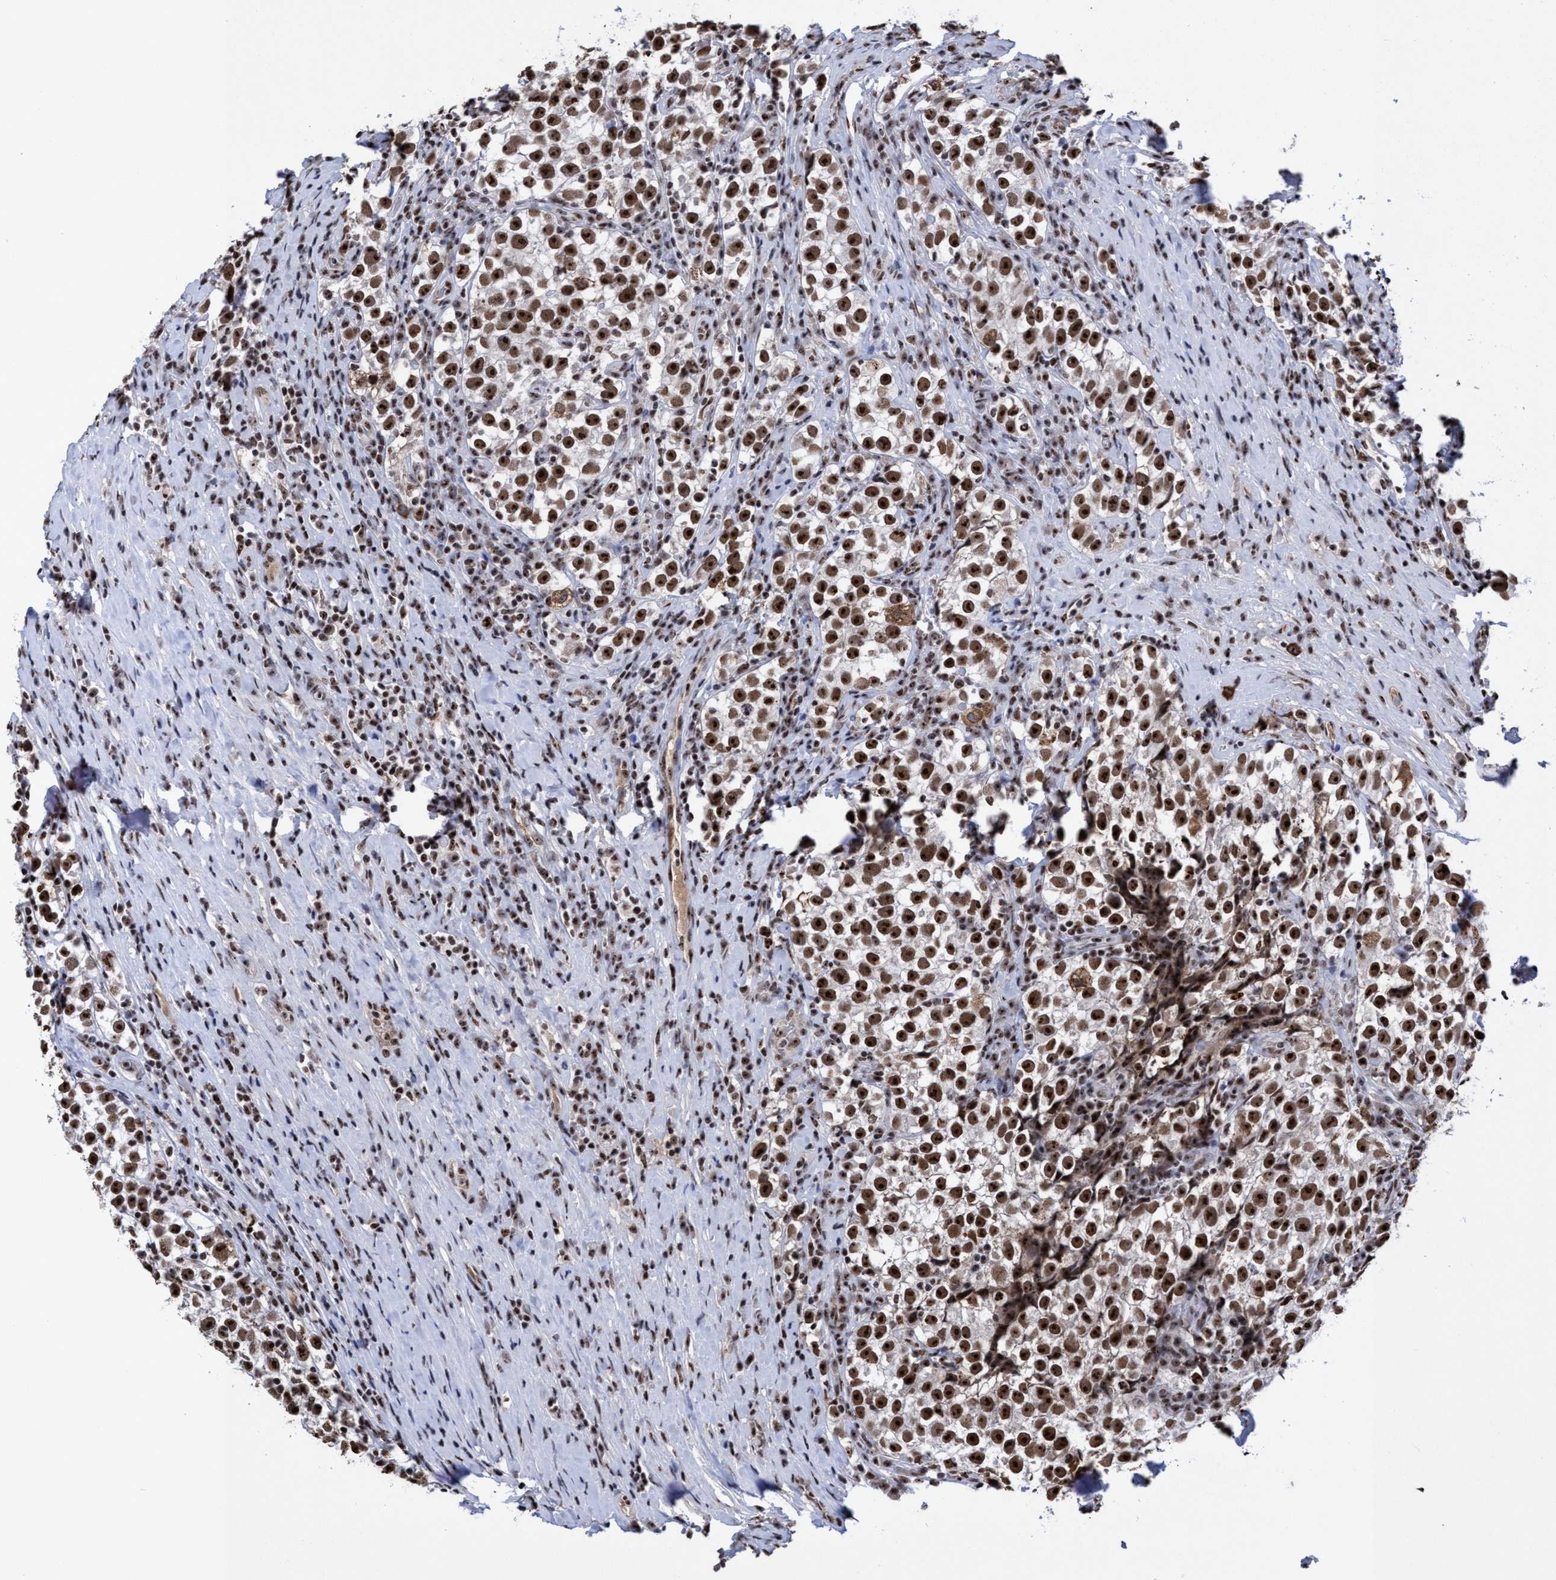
{"staining": {"intensity": "strong", "quantity": ">75%", "location": "nuclear"}, "tissue": "testis cancer", "cell_type": "Tumor cells", "image_type": "cancer", "snomed": [{"axis": "morphology", "description": "Normal tissue, NOS"}, {"axis": "morphology", "description": "Seminoma, NOS"}, {"axis": "topography", "description": "Testis"}], "caption": "Immunohistochemical staining of human seminoma (testis) exhibits strong nuclear protein expression in approximately >75% of tumor cells.", "gene": "EFCAB10", "patient": {"sex": "male", "age": 43}}